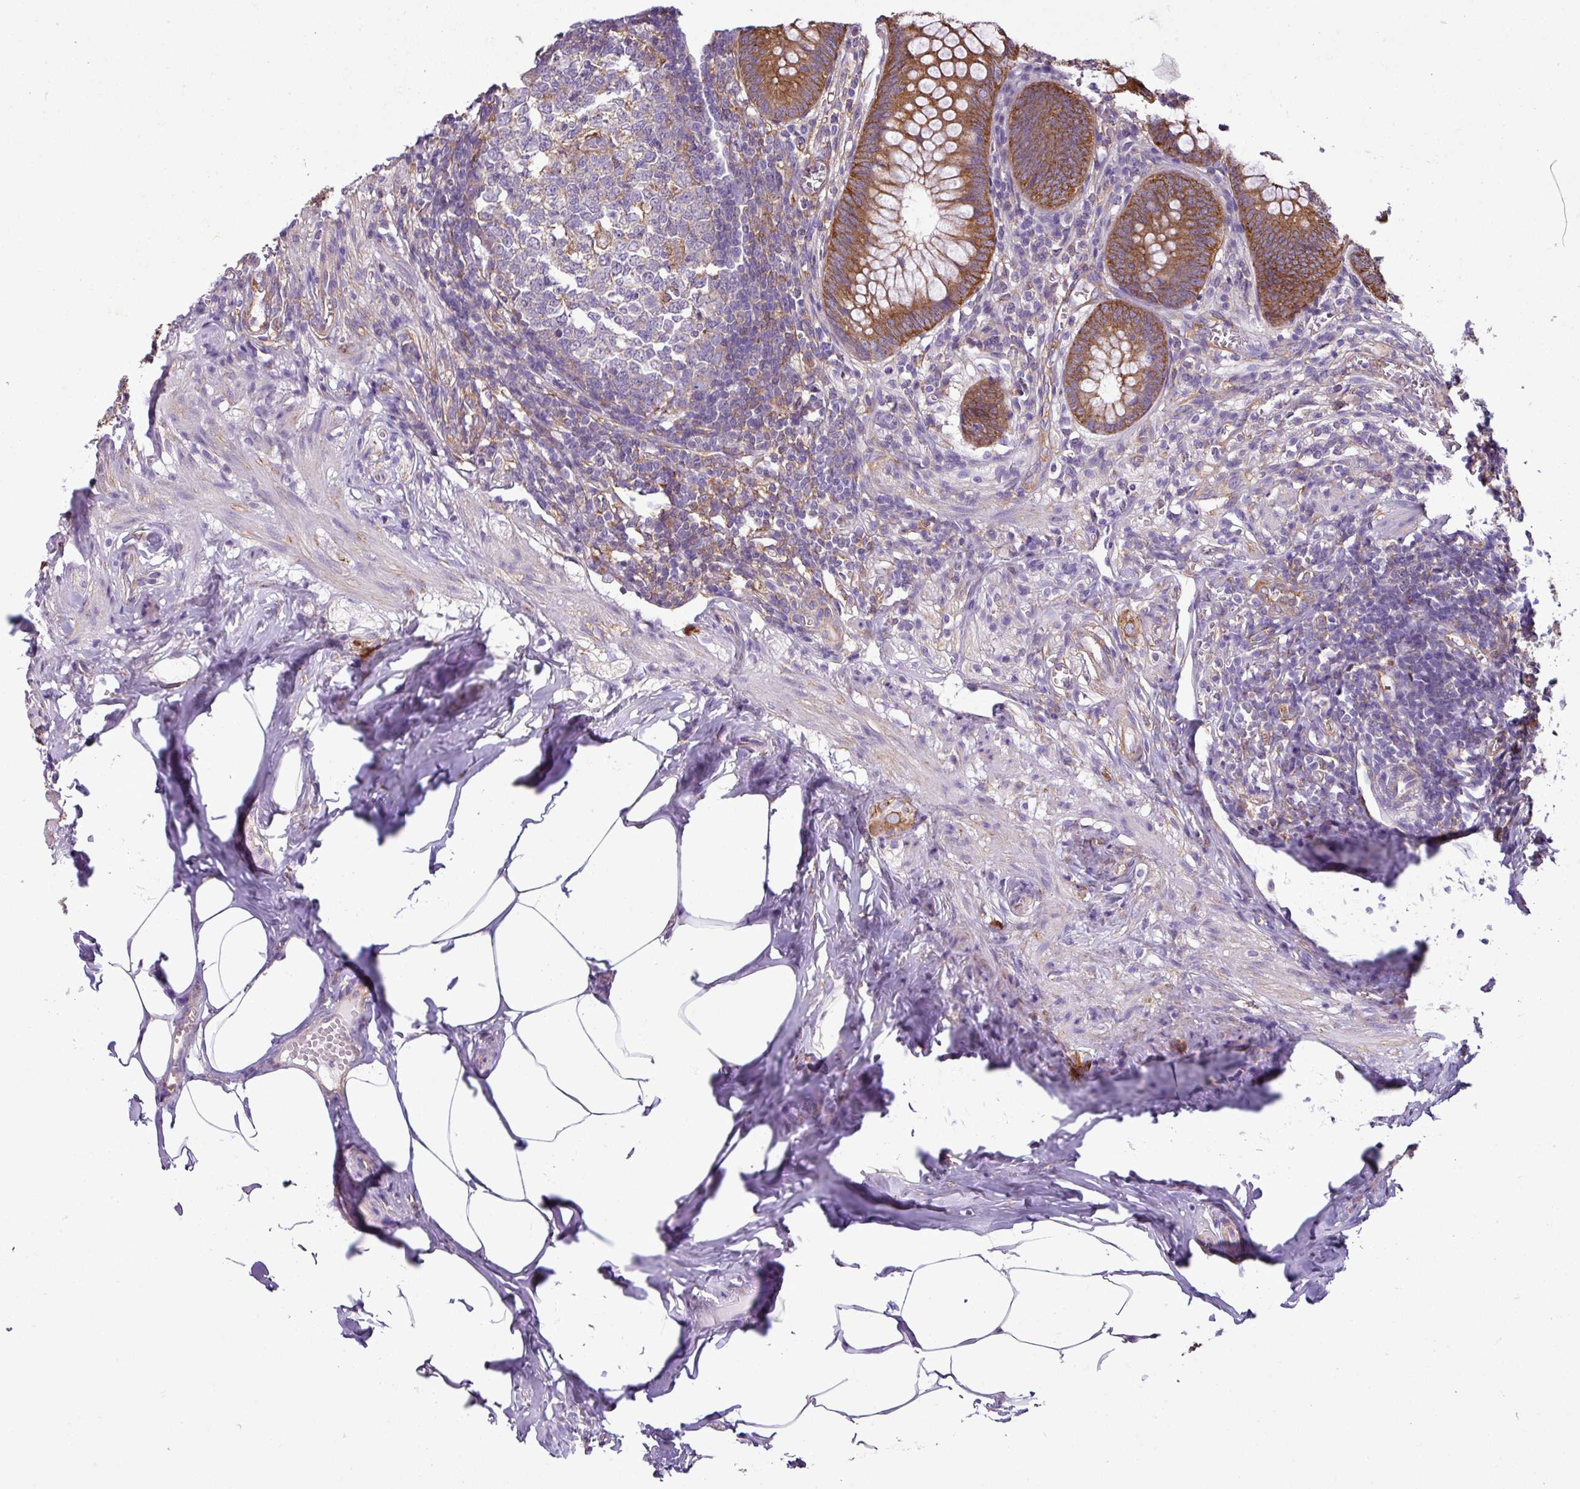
{"staining": {"intensity": "moderate", "quantity": ">75%", "location": "cytoplasmic/membranous"}, "tissue": "appendix", "cell_type": "Glandular cells", "image_type": "normal", "snomed": [{"axis": "morphology", "description": "Normal tissue, NOS"}, {"axis": "topography", "description": "Appendix"}], "caption": "Immunohistochemistry of benign human appendix exhibits medium levels of moderate cytoplasmic/membranous expression in approximately >75% of glandular cells.", "gene": "XNDC1N", "patient": {"sex": "male", "age": 56}}